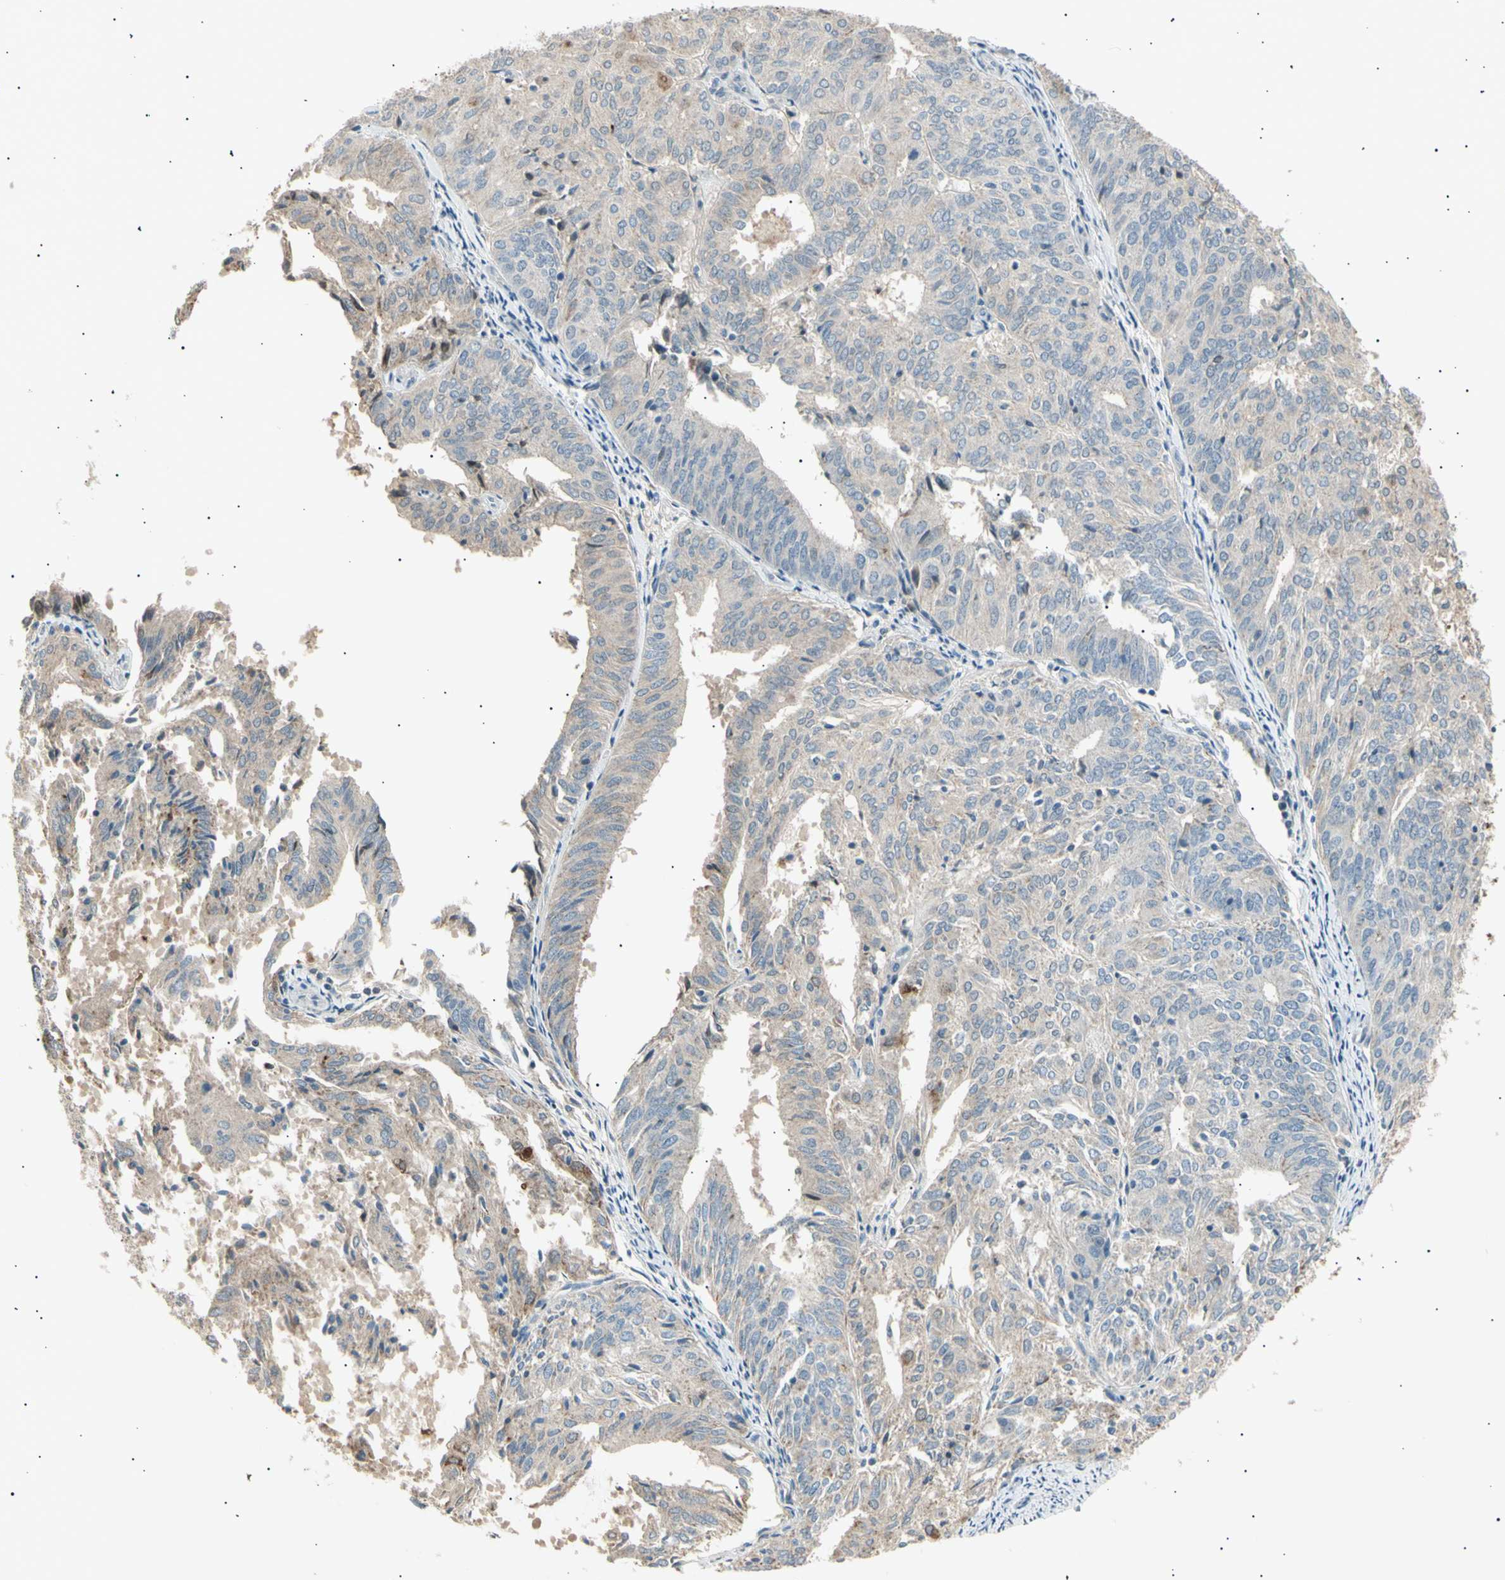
{"staining": {"intensity": "weak", "quantity": ">75%", "location": "cytoplasmic/membranous"}, "tissue": "endometrial cancer", "cell_type": "Tumor cells", "image_type": "cancer", "snomed": [{"axis": "morphology", "description": "Adenocarcinoma, NOS"}, {"axis": "topography", "description": "Uterus"}], "caption": "Adenocarcinoma (endometrial) stained with DAB immunohistochemistry (IHC) exhibits low levels of weak cytoplasmic/membranous positivity in approximately >75% of tumor cells.", "gene": "LHPP", "patient": {"sex": "female", "age": 60}}